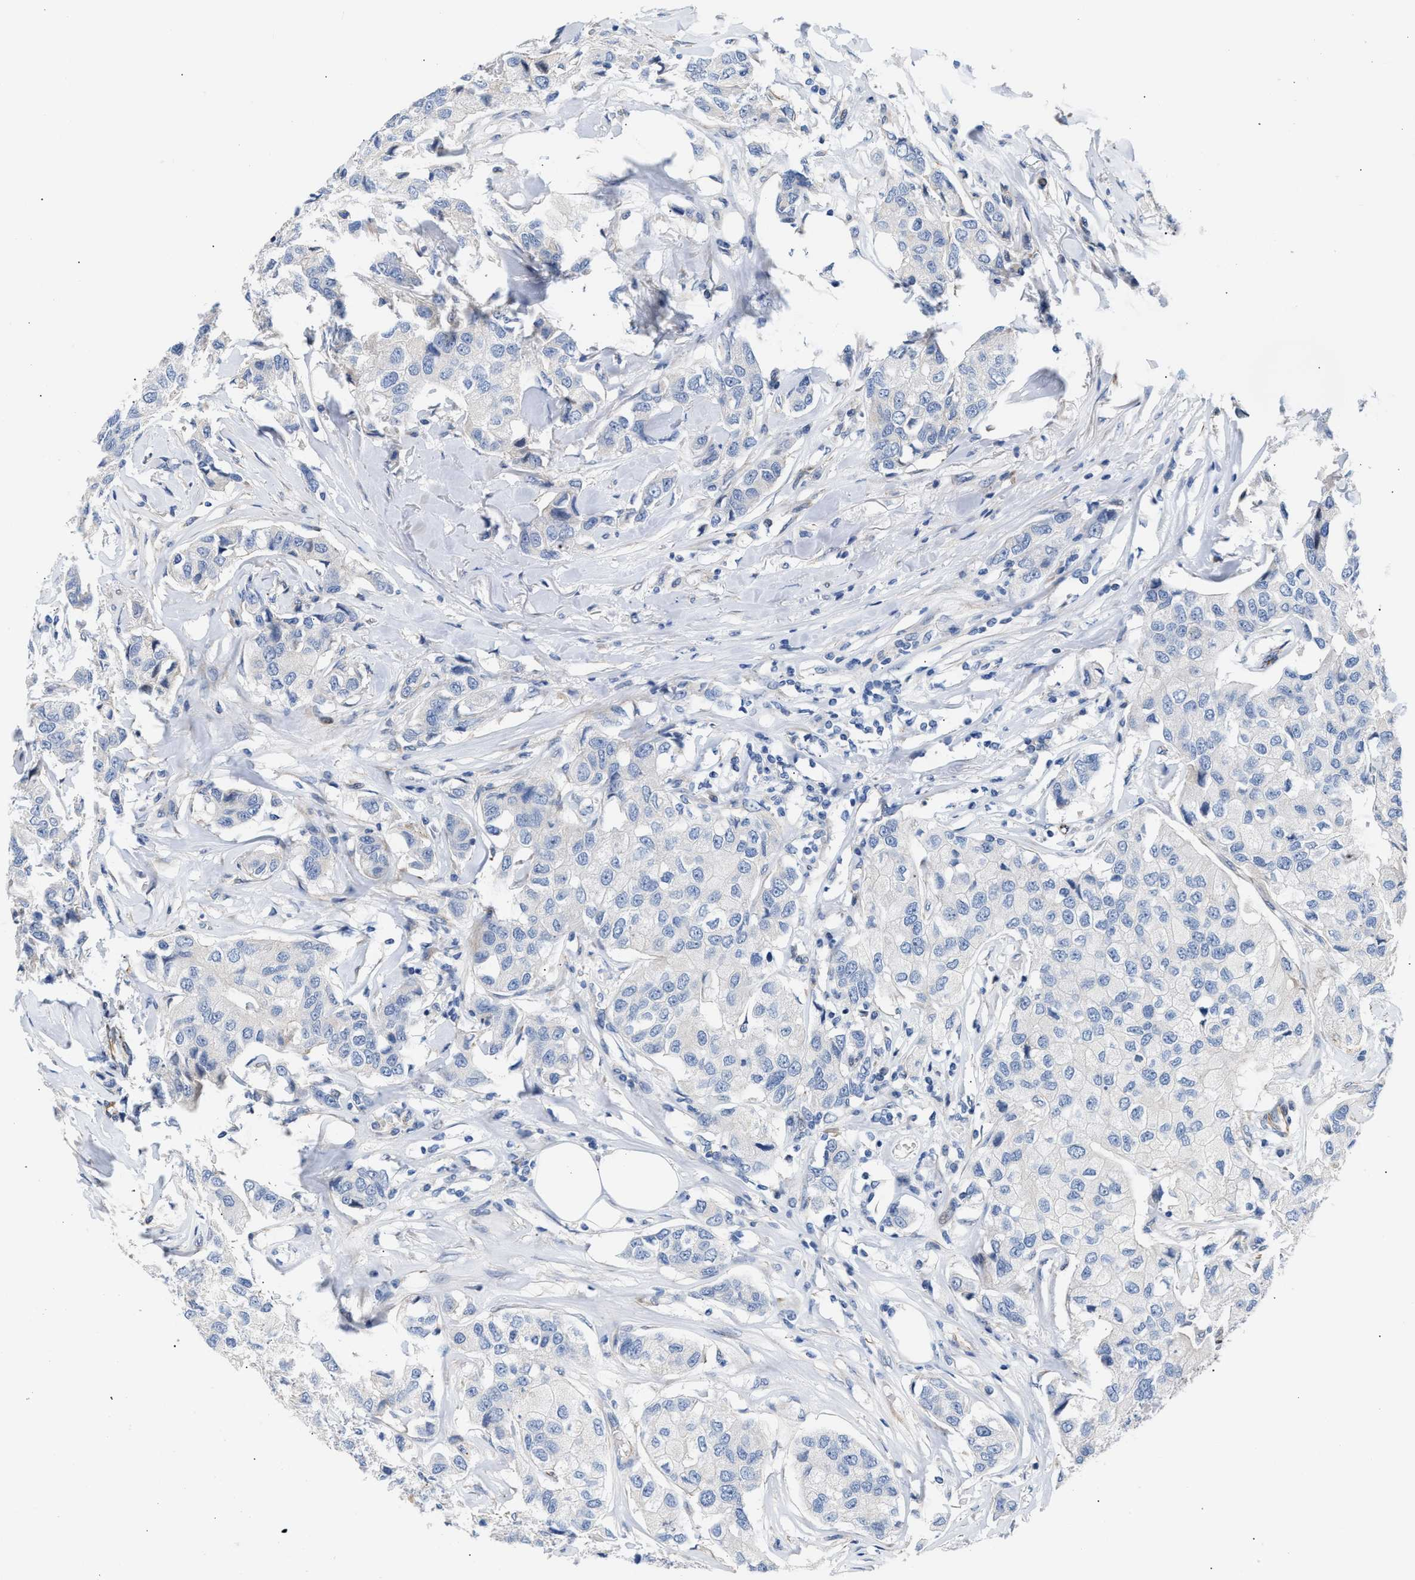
{"staining": {"intensity": "negative", "quantity": "none", "location": "none"}, "tissue": "breast cancer", "cell_type": "Tumor cells", "image_type": "cancer", "snomed": [{"axis": "morphology", "description": "Duct carcinoma"}, {"axis": "topography", "description": "Breast"}], "caption": "High power microscopy histopathology image of an immunohistochemistry image of breast cancer, revealing no significant expression in tumor cells.", "gene": "TFPI", "patient": {"sex": "female", "age": 80}}